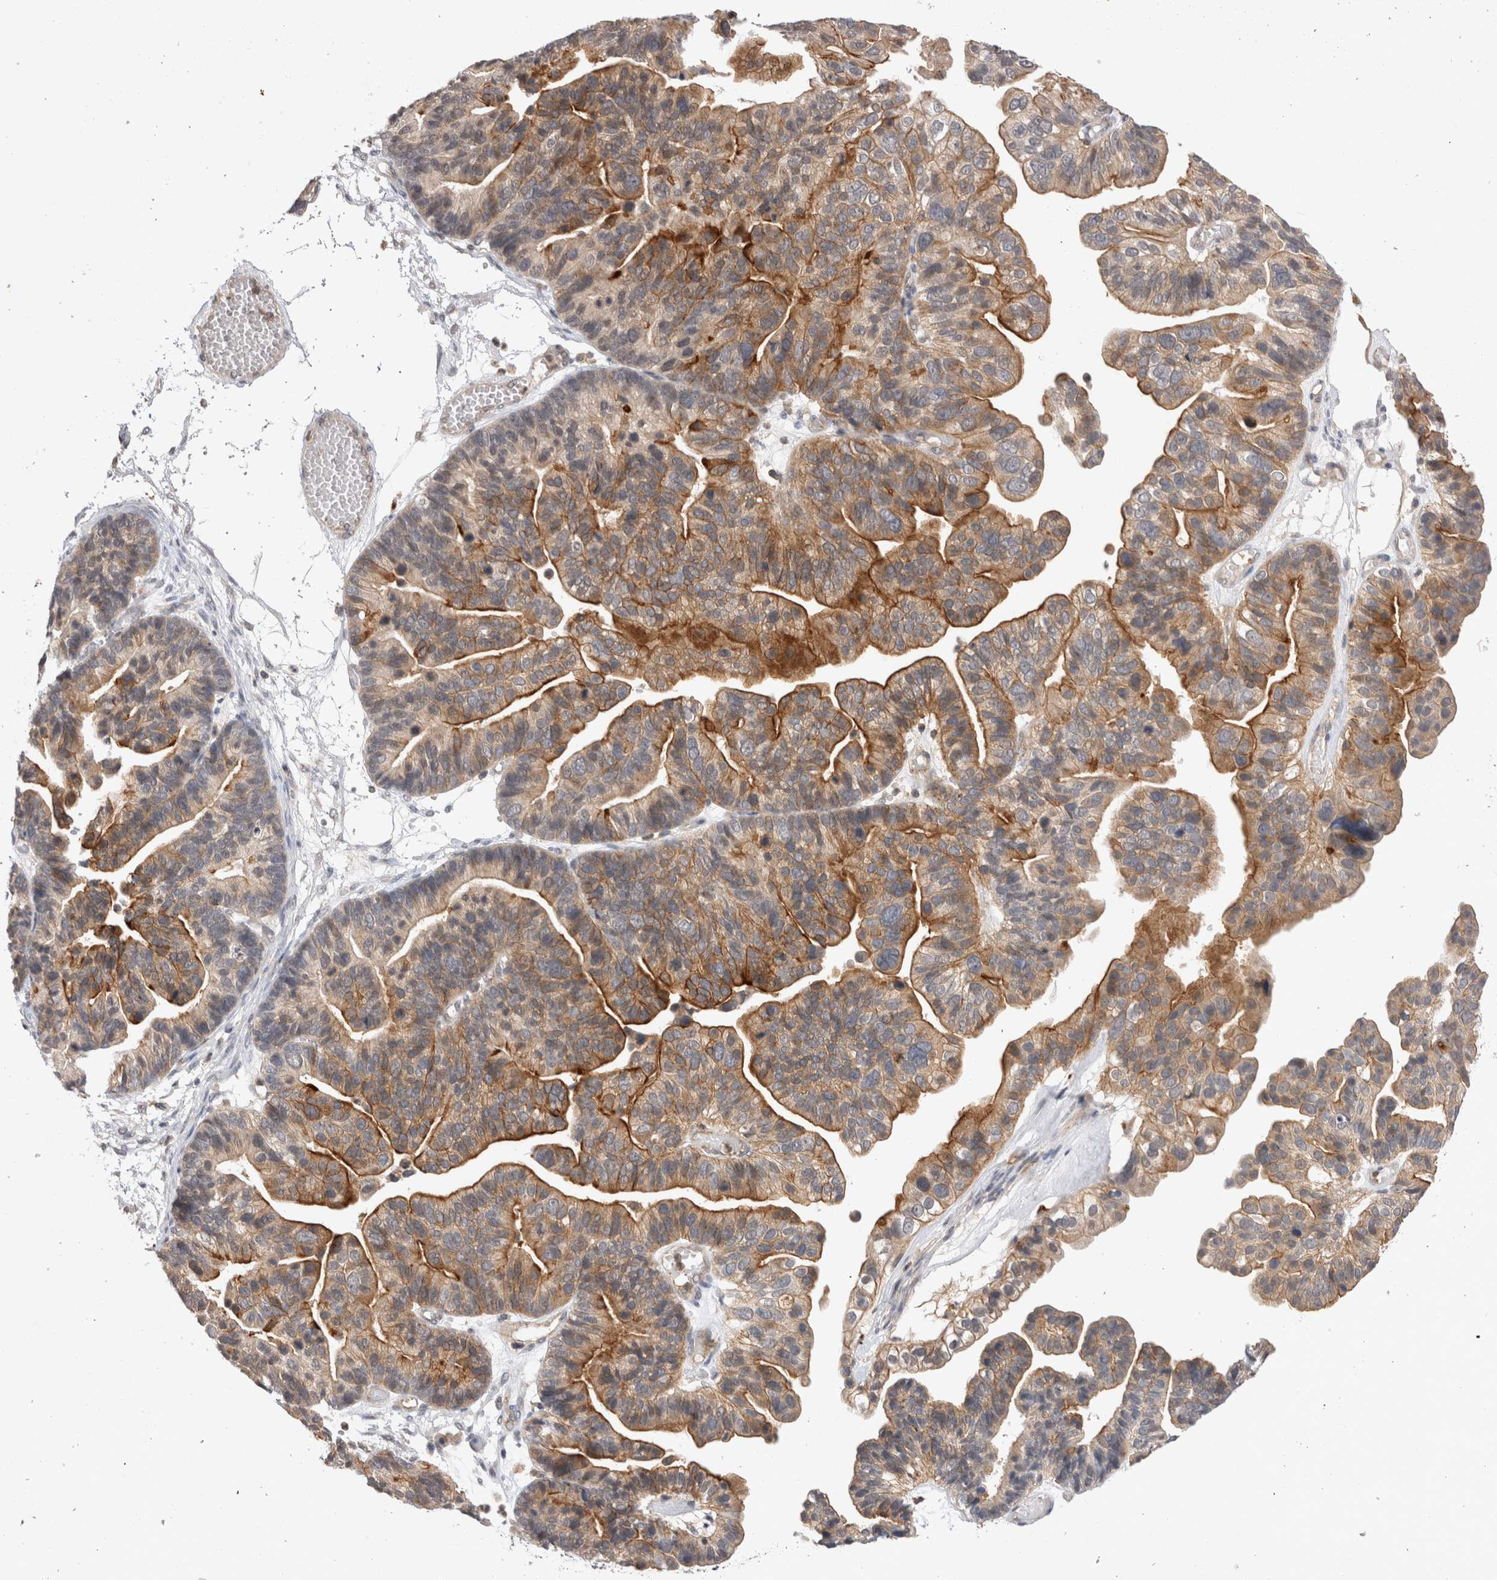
{"staining": {"intensity": "moderate", "quantity": ">75%", "location": "cytoplasmic/membranous"}, "tissue": "ovarian cancer", "cell_type": "Tumor cells", "image_type": "cancer", "snomed": [{"axis": "morphology", "description": "Cystadenocarcinoma, serous, NOS"}, {"axis": "topography", "description": "Ovary"}], "caption": "Protein analysis of serous cystadenocarcinoma (ovarian) tissue exhibits moderate cytoplasmic/membranous expression in approximately >75% of tumor cells. (DAB (3,3'-diaminobenzidine) = brown stain, brightfield microscopy at high magnification).", "gene": "RASSF3", "patient": {"sex": "female", "age": 56}}